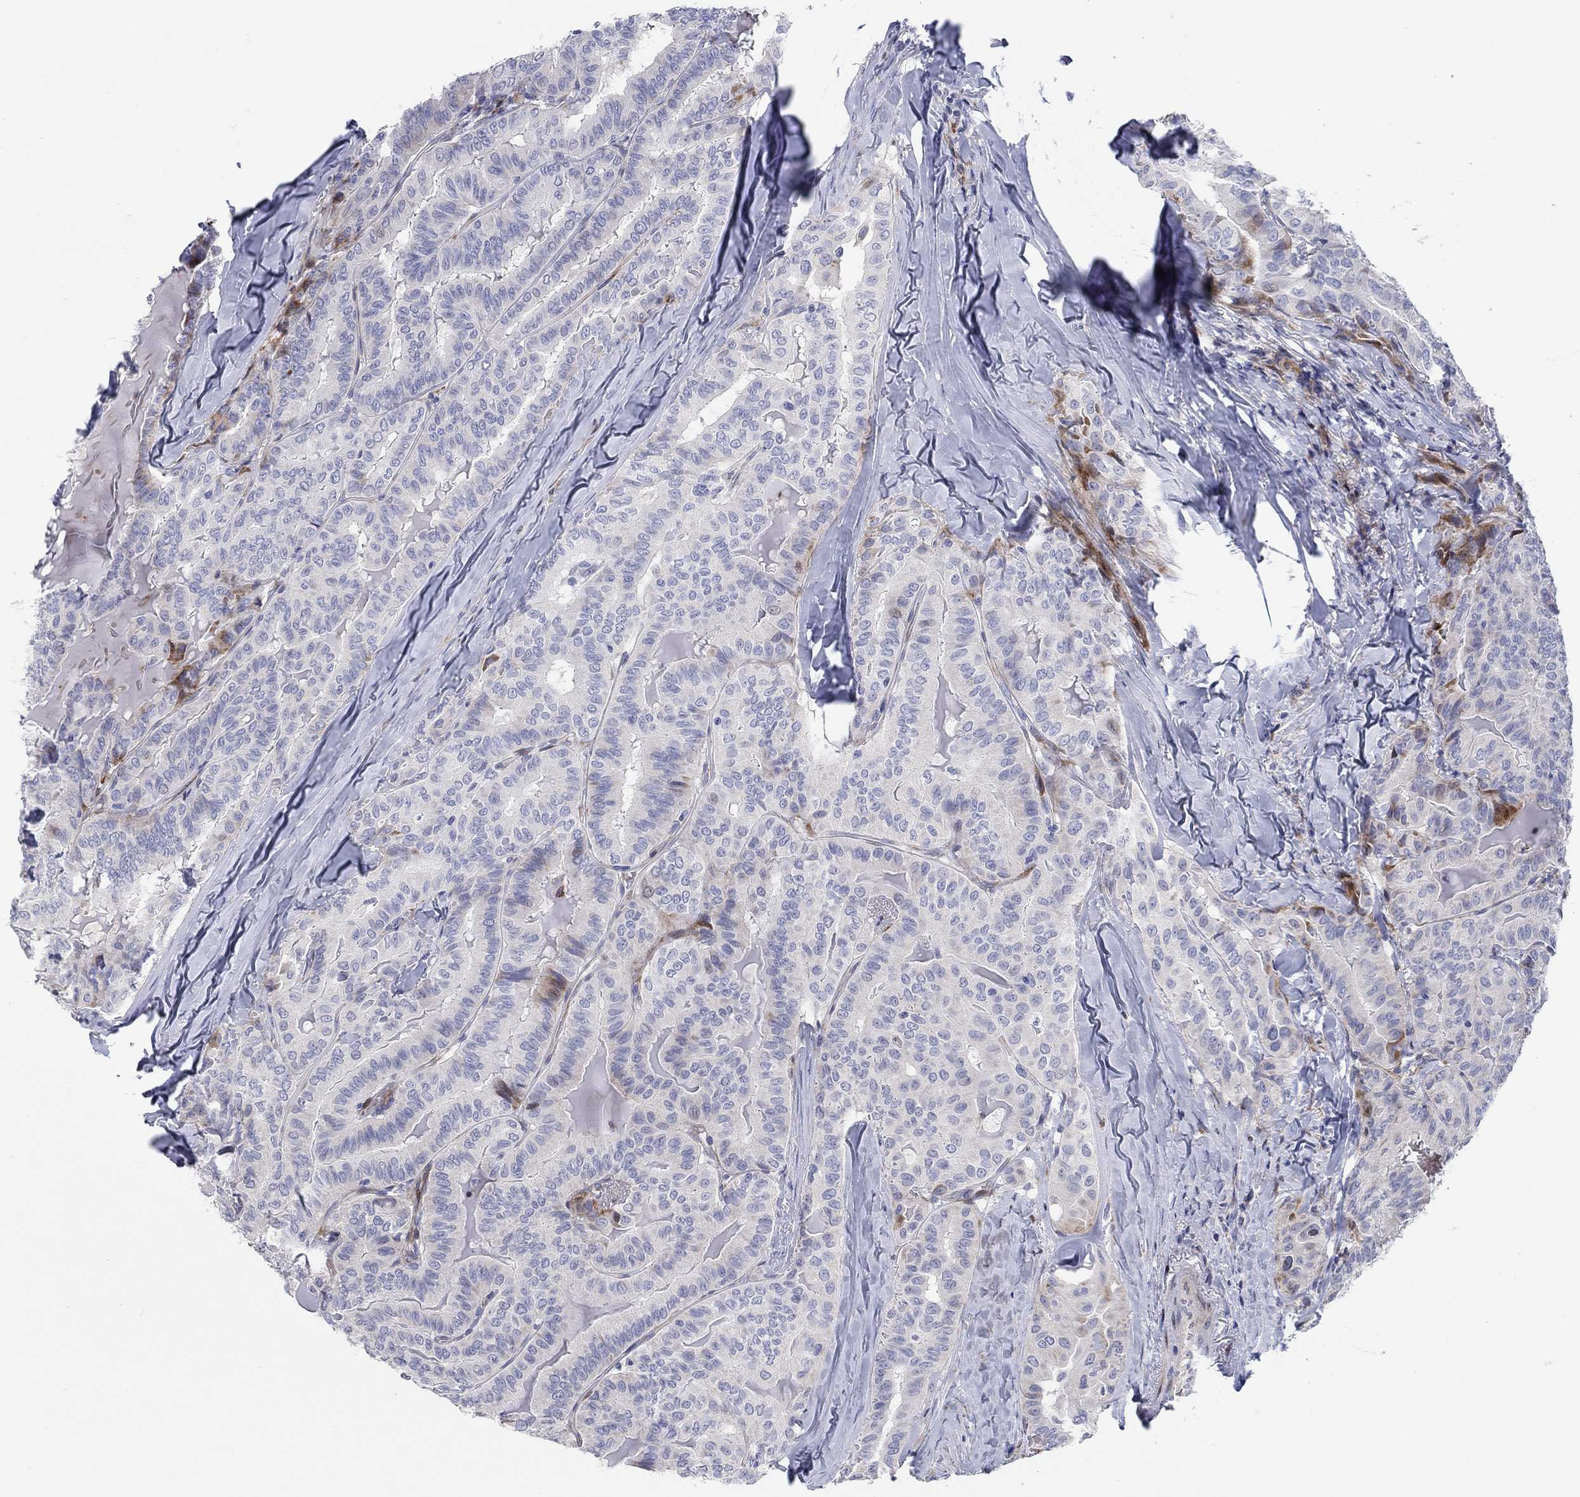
{"staining": {"intensity": "negative", "quantity": "none", "location": "none"}, "tissue": "thyroid cancer", "cell_type": "Tumor cells", "image_type": "cancer", "snomed": [{"axis": "morphology", "description": "Papillary adenocarcinoma, NOS"}, {"axis": "topography", "description": "Thyroid gland"}], "caption": "Human thyroid cancer (papillary adenocarcinoma) stained for a protein using IHC reveals no expression in tumor cells.", "gene": "ARHGAP36", "patient": {"sex": "female", "age": 68}}